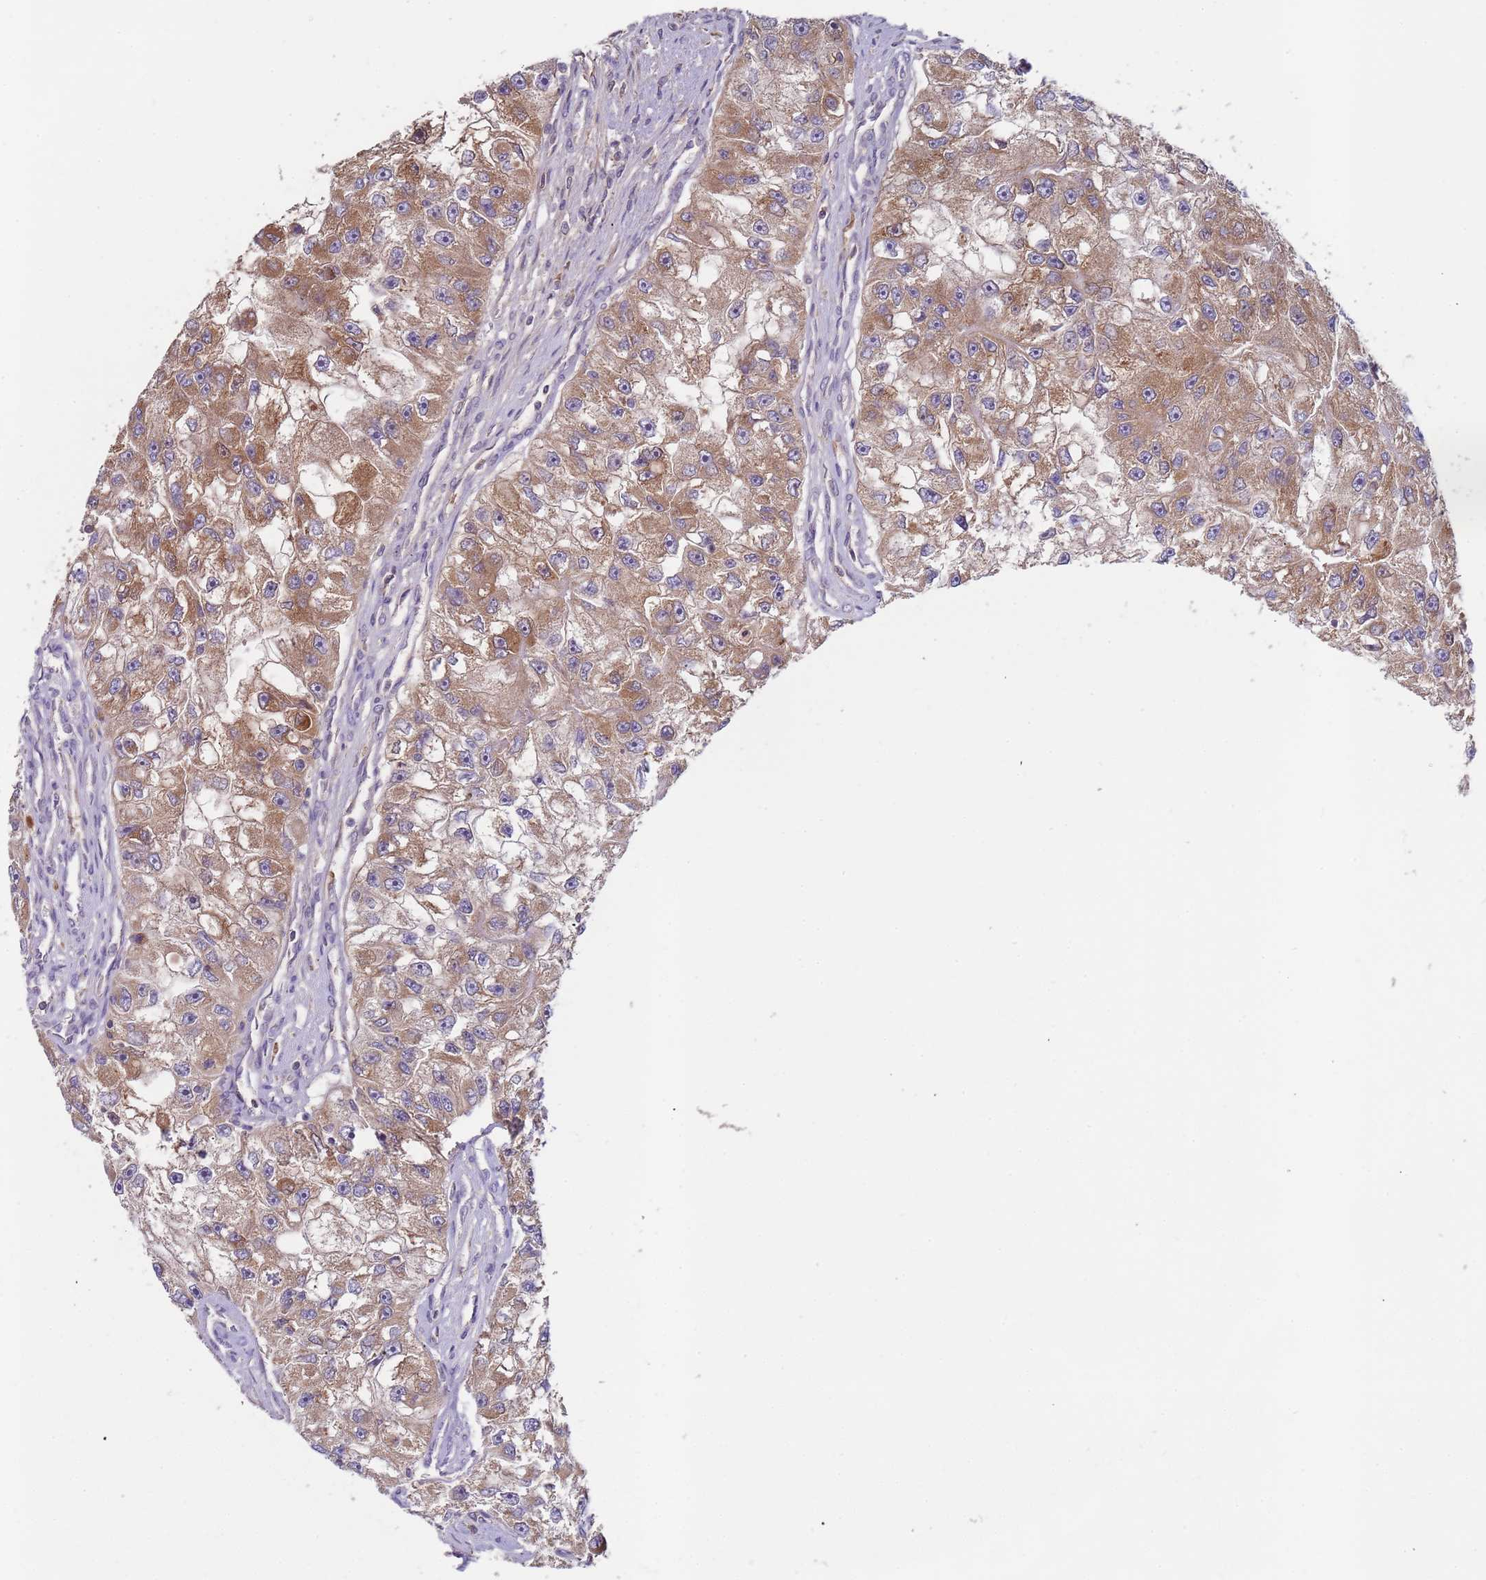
{"staining": {"intensity": "moderate", "quantity": ">75%", "location": "cytoplasmic/membranous"}, "tissue": "renal cancer", "cell_type": "Tumor cells", "image_type": "cancer", "snomed": [{"axis": "morphology", "description": "Adenocarcinoma, NOS"}, {"axis": "topography", "description": "Kidney"}], "caption": "IHC (DAB) staining of adenocarcinoma (renal) shows moderate cytoplasmic/membranous protein positivity in about >75% of tumor cells.", "gene": "OR5A2", "patient": {"sex": "male", "age": 63}}